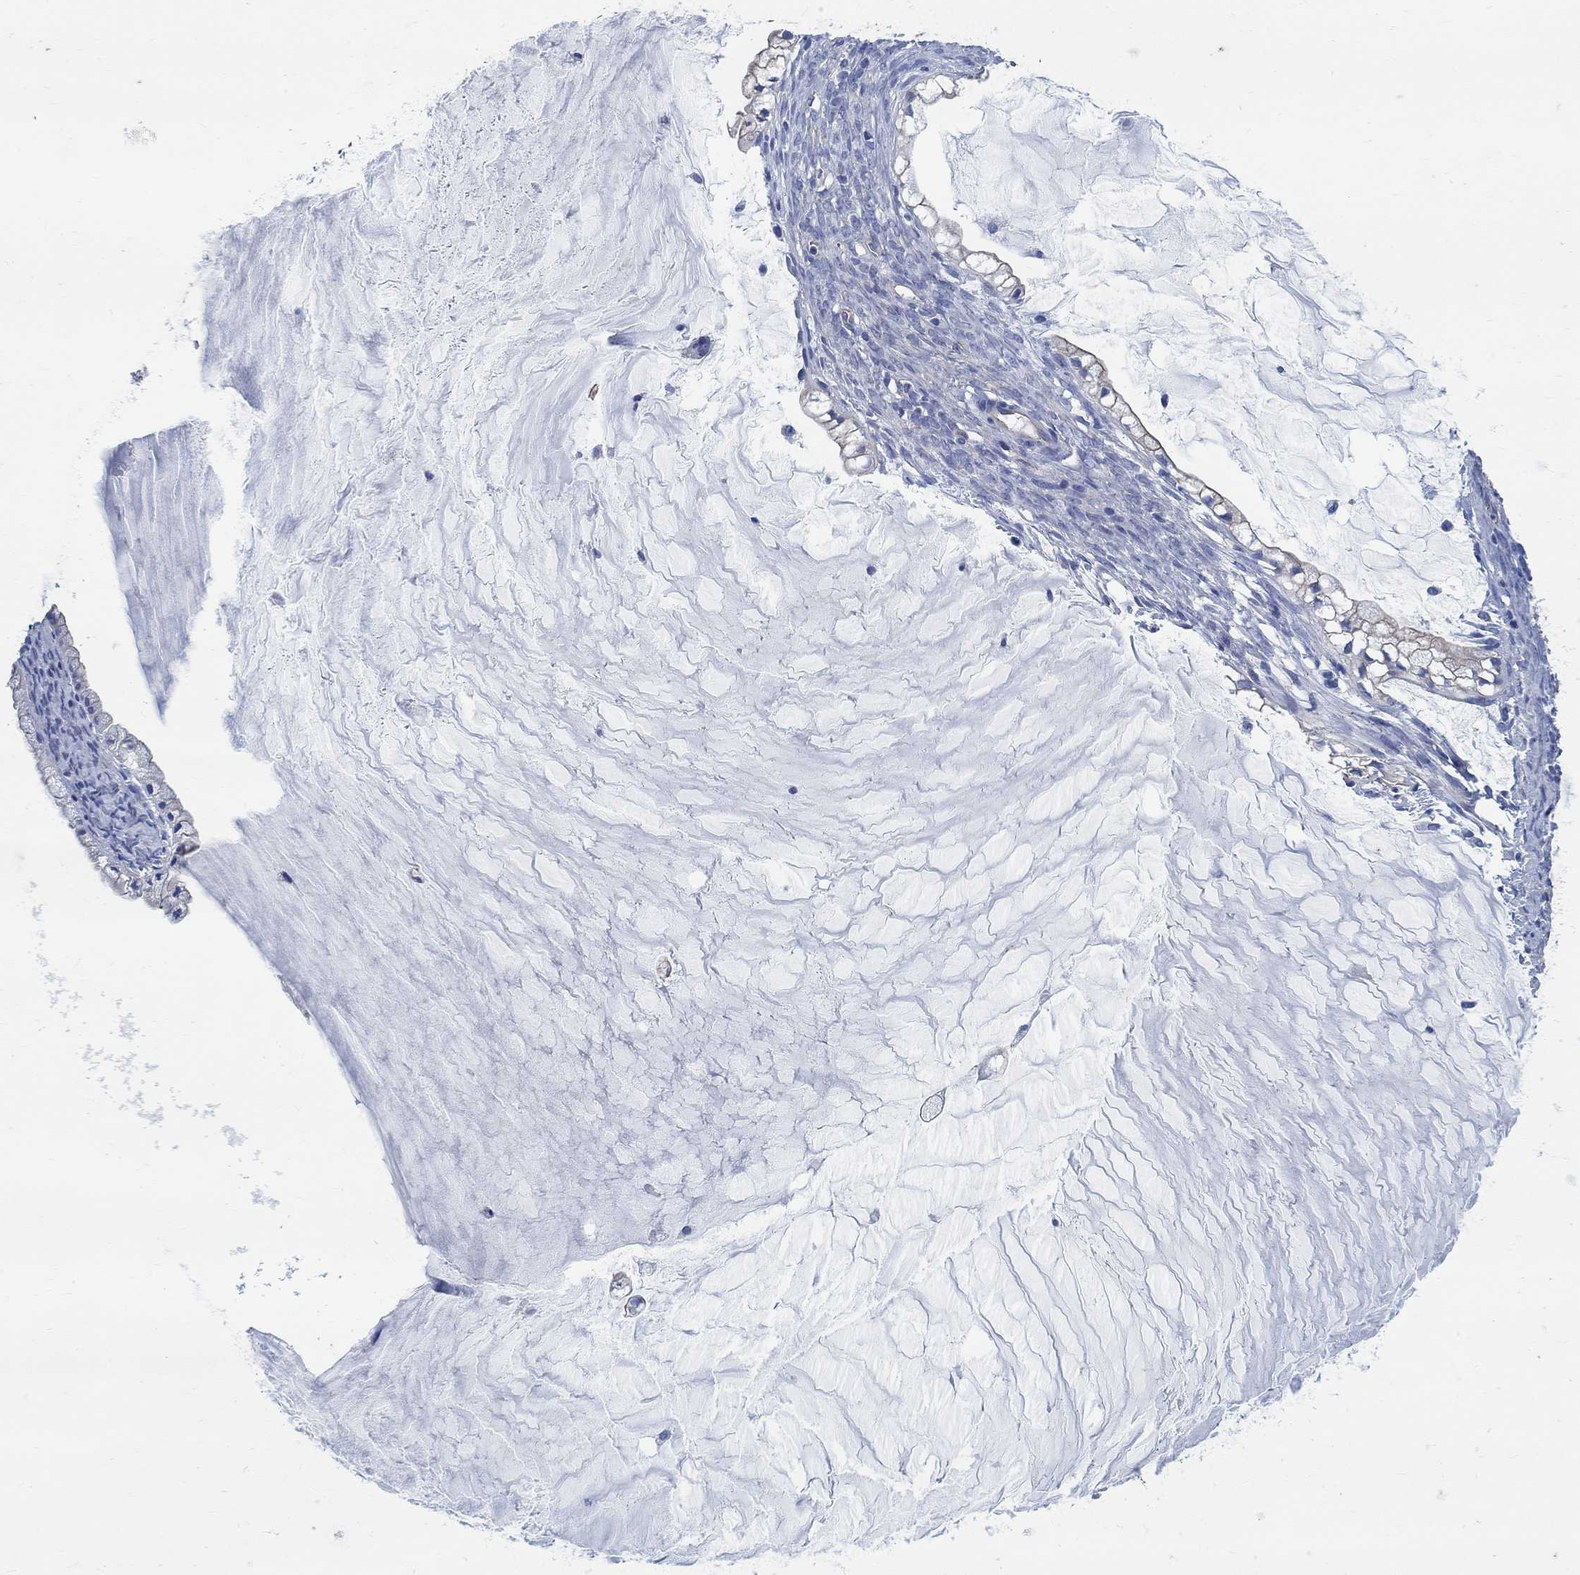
{"staining": {"intensity": "negative", "quantity": "none", "location": "none"}, "tissue": "ovarian cancer", "cell_type": "Tumor cells", "image_type": "cancer", "snomed": [{"axis": "morphology", "description": "Cystadenocarcinoma, mucinous, NOS"}, {"axis": "topography", "description": "Ovary"}], "caption": "Micrograph shows no protein expression in tumor cells of ovarian cancer tissue.", "gene": "TMEM198", "patient": {"sex": "female", "age": 57}}